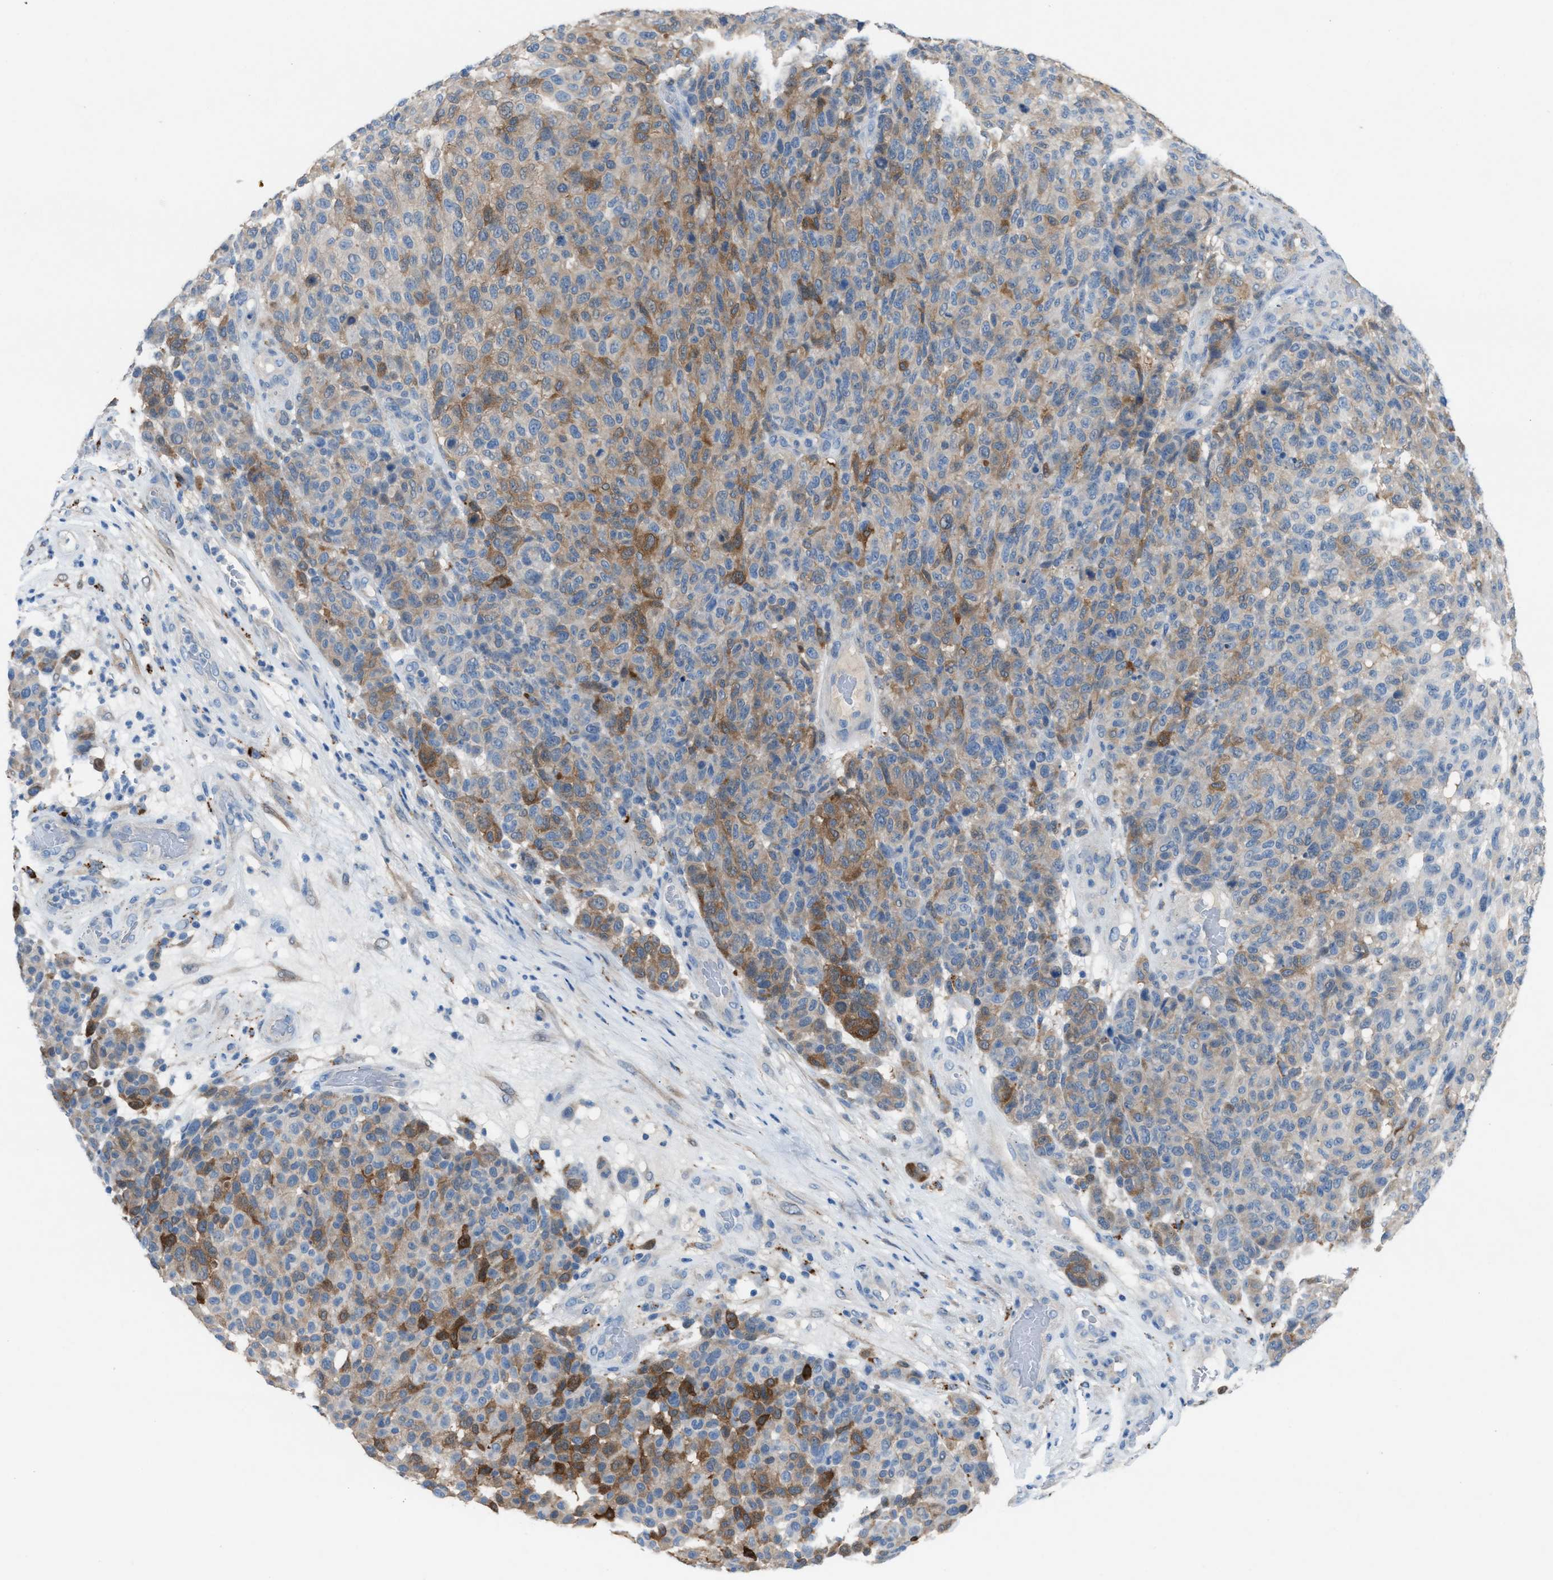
{"staining": {"intensity": "moderate", "quantity": "25%-75%", "location": "cytoplasmic/membranous"}, "tissue": "melanoma", "cell_type": "Tumor cells", "image_type": "cancer", "snomed": [{"axis": "morphology", "description": "Malignant melanoma, NOS"}, {"axis": "topography", "description": "Skin"}], "caption": "Immunohistochemical staining of malignant melanoma shows medium levels of moderate cytoplasmic/membranous protein positivity in approximately 25%-75% of tumor cells. Nuclei are stained in blue.", "gene": "ASPA", "patient": {"sex": "male", "age": 59}}